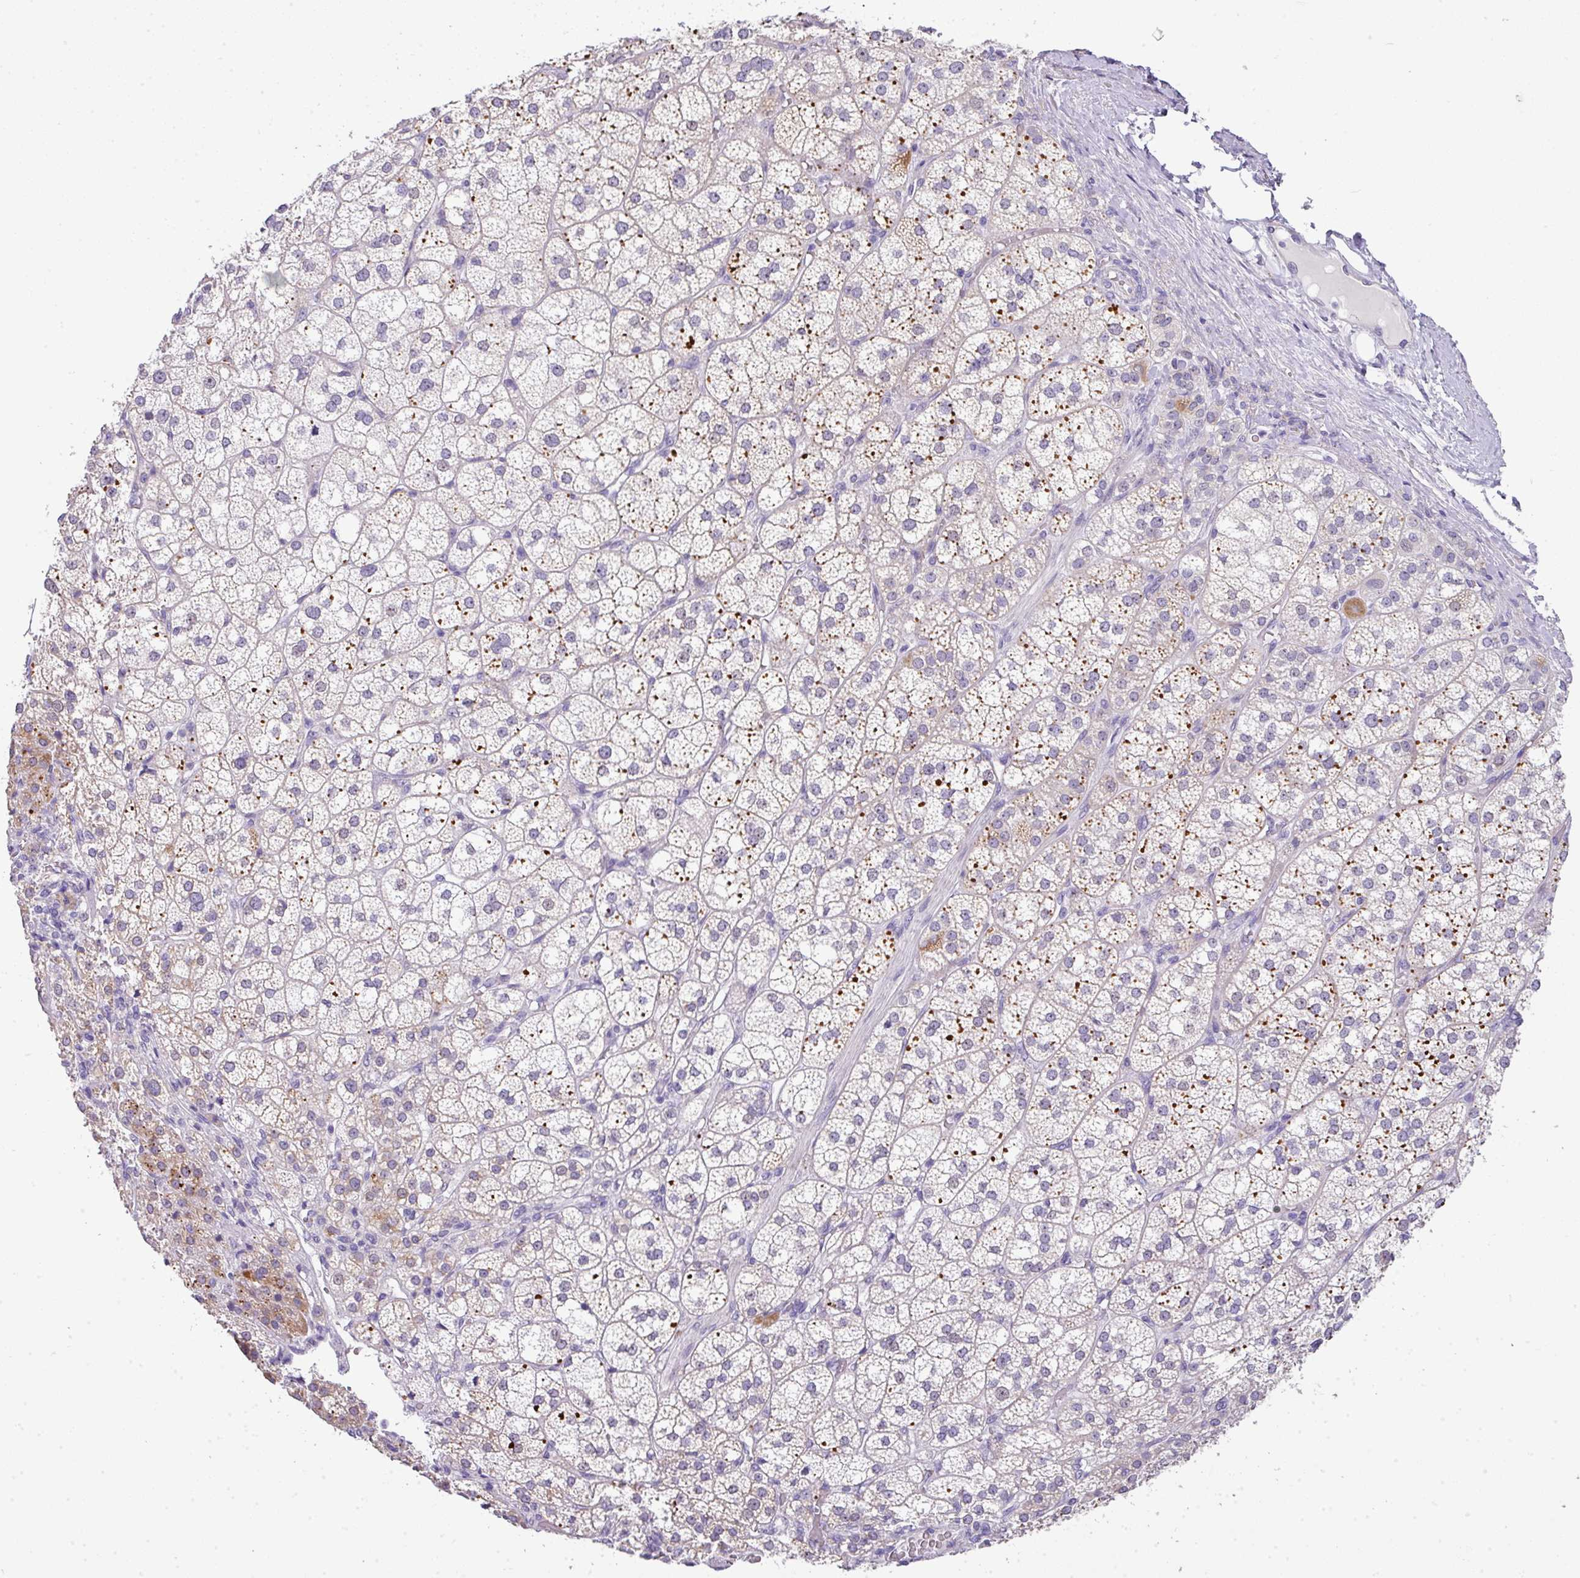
{"staining": {"intensity": "moderate", "quantity": "25%-75%", "location": "cytoplasmic/membranous"}, "tissue": "adrenal gland", "cell_type": "Glandular cells", "image_type": "normal", "snomed": [{"axis": "morphology", "description": "Normal tissue, NOS"}, {"axis": "topography", "description": "Adrenal gland"}], "caption": "Benign adrenal gland reveals moderate cytoplasmic/membranous expression in about 25%-75% of glandular cells, visualized by immunohistochemistry.", "gene": "GCG", "patient": {"sex": "female", "age": 60}}